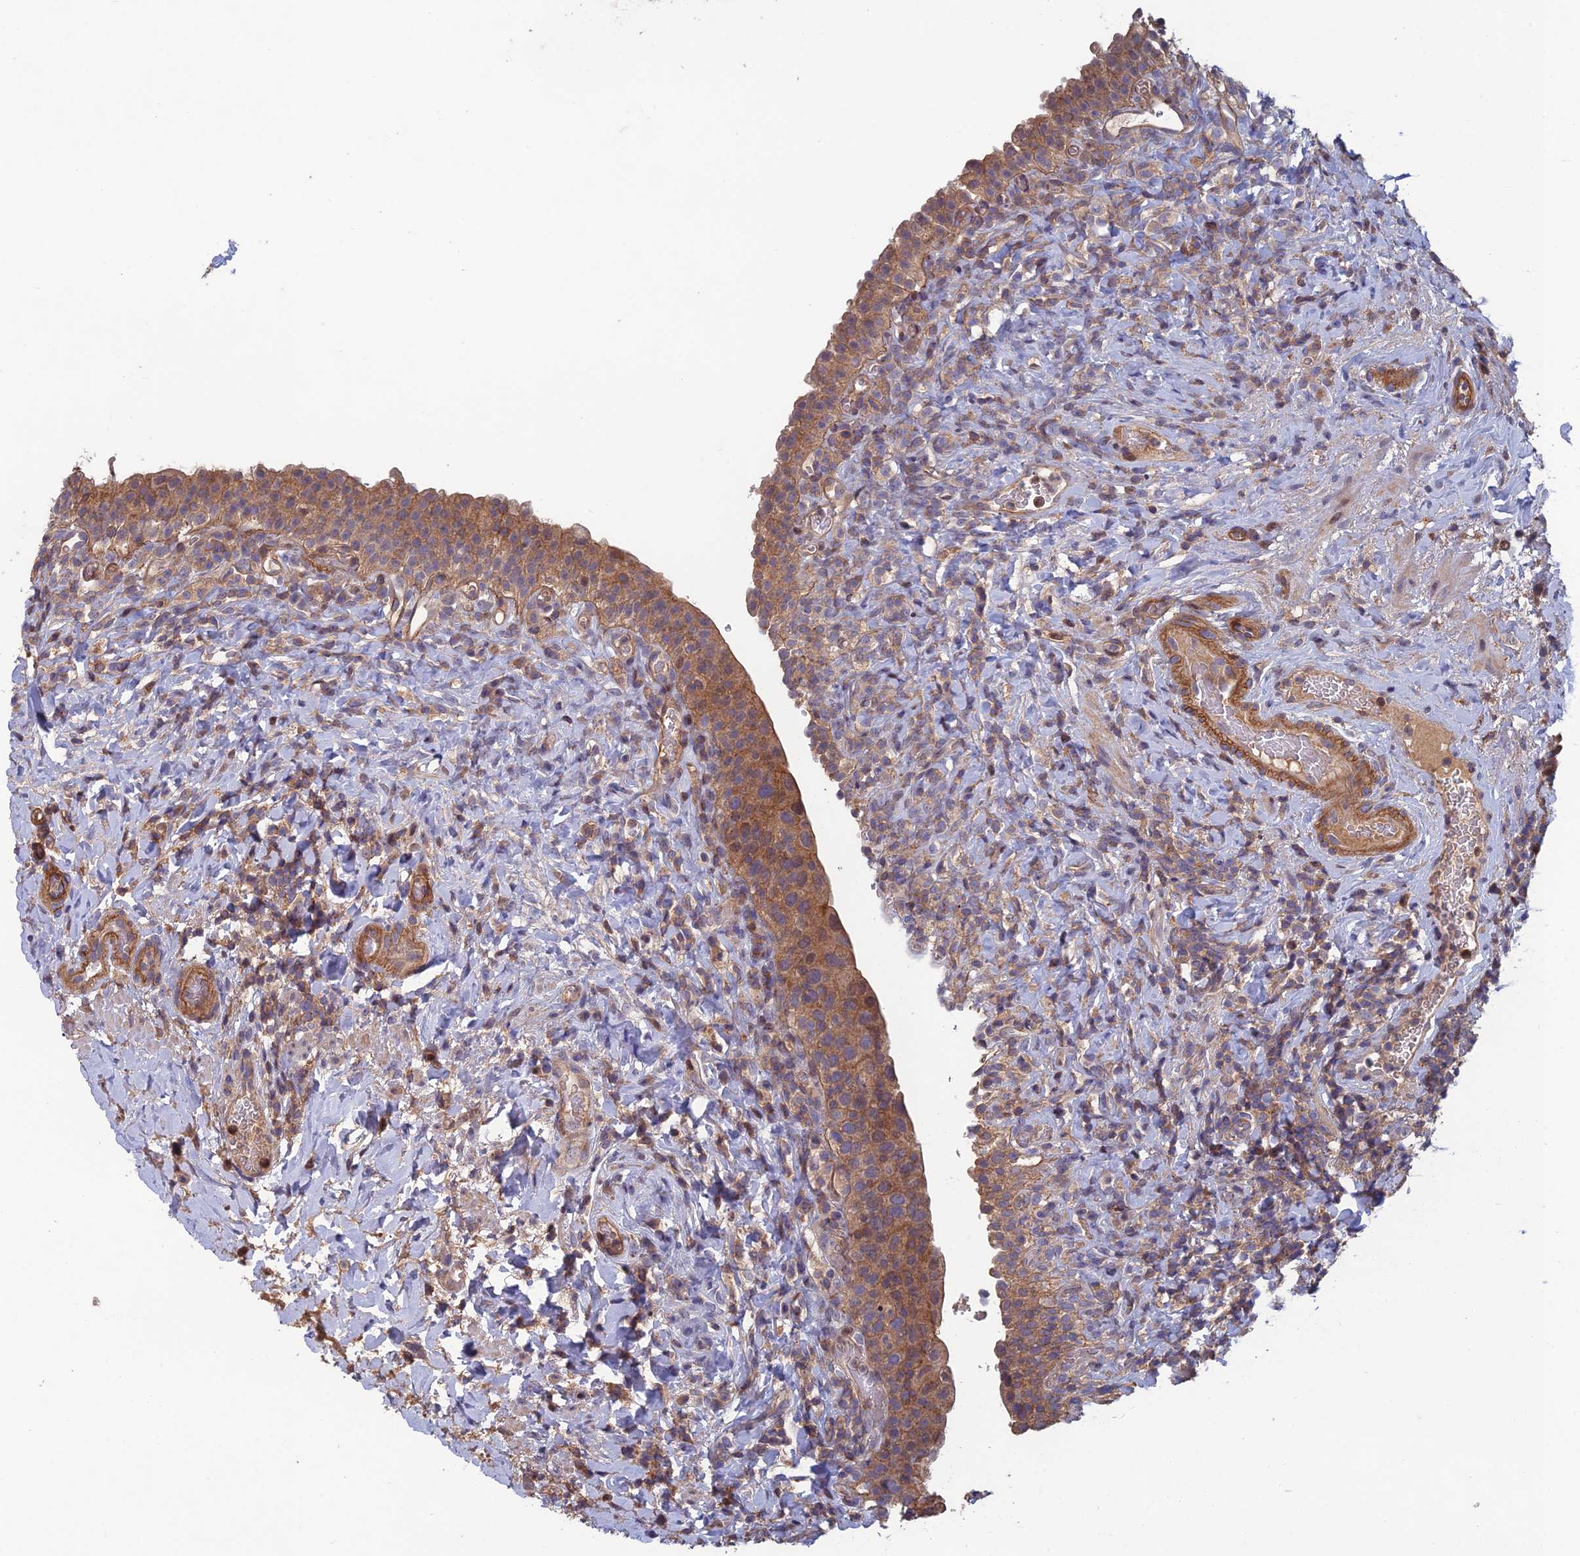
{"staining": {"intensity": "moderate", "quantity": ">75%", "location": "cytoplasmic/membranous"}, "tissue": "urinary bladder", "cell_type": "Urothelial cells", "image_type": "normal", "snomed": [{"axis": "morphology", "description": "Normal tissue, NOS"}, {"axis": "morphology", "description": "Inflammation, NOS"}, {"axis": "topography", "description": "Urinary bladder"}], "caption": "Immunohistochemistry (IHC) staining of benign urinary bladder, which displays medium levels of moderate cytoplasmic/membranous positivity in approximately >75% of urothelial cells indicating moderate cytoplasmic/membranous protein staining. The staining was performed using DAB (brown) for protein detection and nuclei were counterstained in hematoxylin (blue).", "gene": "C15orf62", "patient": {"sex": "male", "age": 64}}